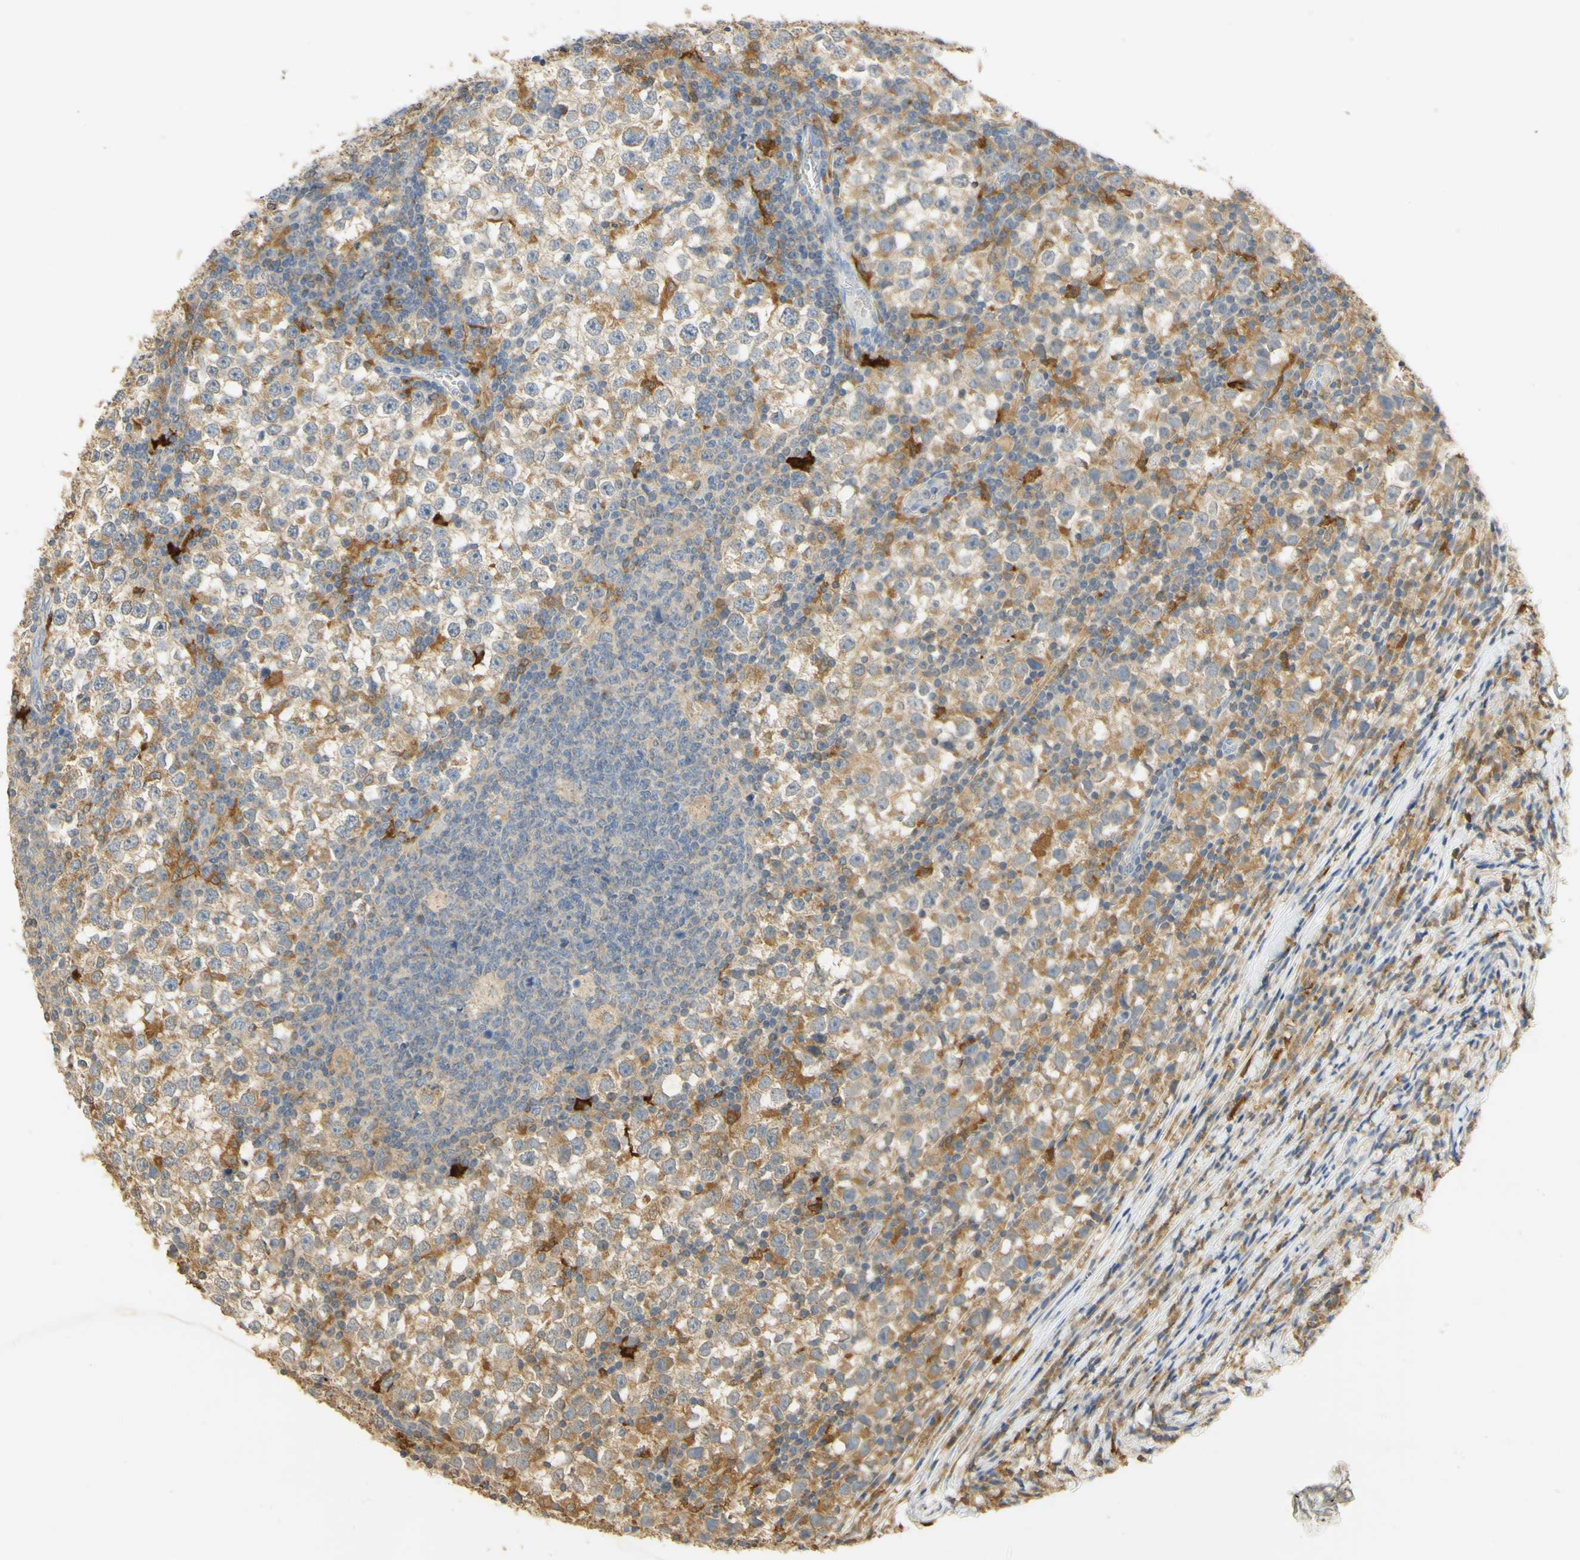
{"staining": {"intensity": "weak", "quantity": ">75%", "location": "cytoplasmic/membranous"}, "tissue": "testis cancer", "cell_type": "Tumor cells", "image_type": "cancer", "snomed": [{"axis": "morphology", "description": "Seminoma, NOS"}, {"axis": "topography", "description": "Testis"}], "caption": "This histopathology image reveals IHC staining of seminoma (testis), with low weak cytoplasmic/membranous staining in about >75% of tumor cells.", "gene": "PAK1", "patient": {"sex": "male", "age": 65}}